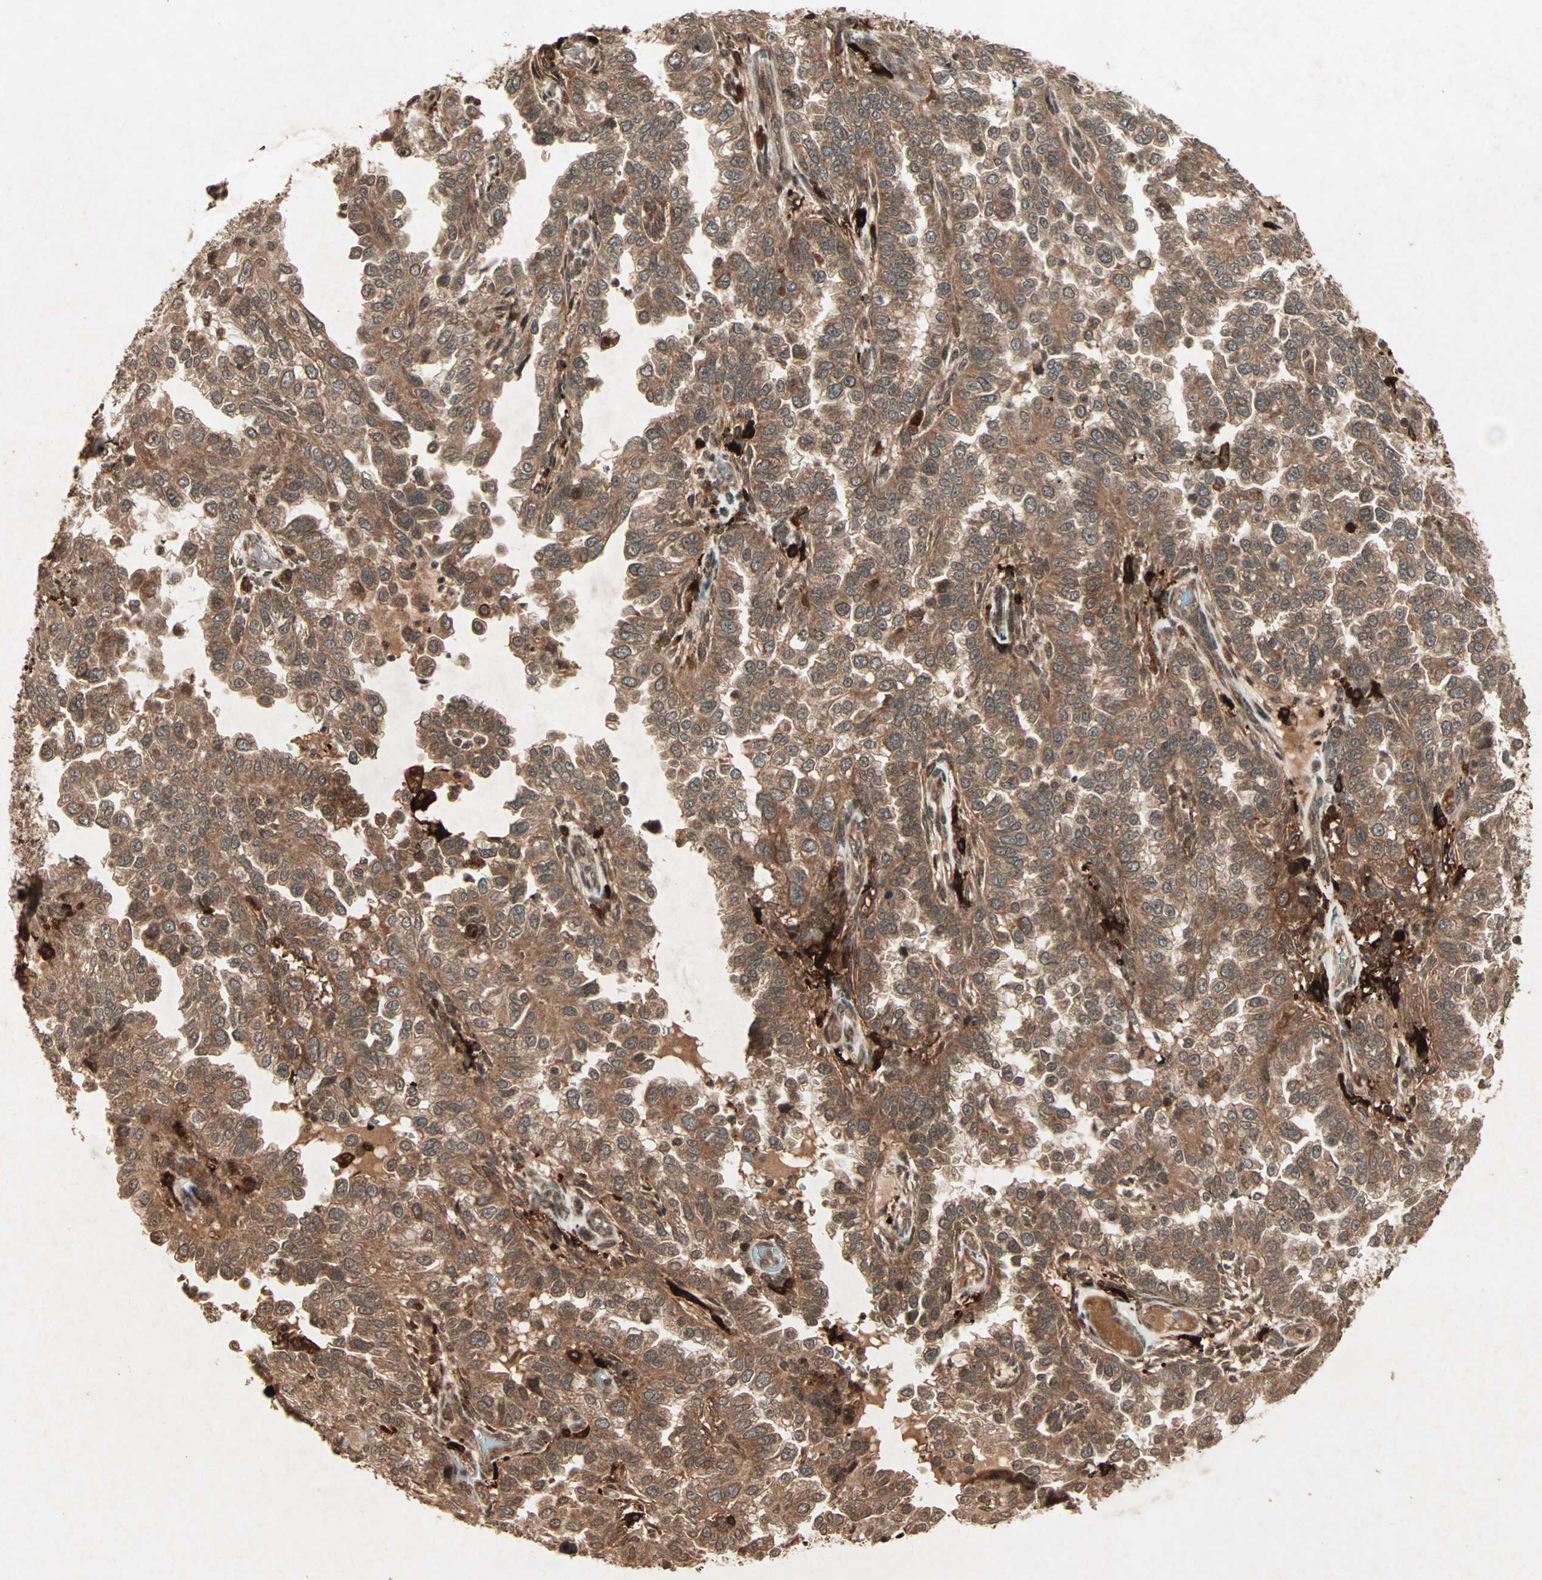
{"staining": {"intensity": "moderate", "quantity": ">75%", "location": "cytoplasmic/membranous"}, "tissue": "endometrial cancer", "cell_type": "Tumor cells", "image_type": "cancer", "snomed": [{"axis": "morphology", "description": "Adenocarcinoma, NOS"}, {"axis": "topography", "description": "Endometrium"}], "caption": "Immunohistochemistry staining of endometrial adenocarcinoma, which reveals medium levels of moderate cytoplasmic/membranous staining in about >75% of tumor cells indicating moderate cytoplasmic/membranous protein expression. The staining was performed using DAB (3,3'-diaminobenzidine) (brown) for protein detection and nuclei were counterstained in hematoxylin (blue).", "gene": "RFFL", "patient": {"sex": "female", "age": 85}}